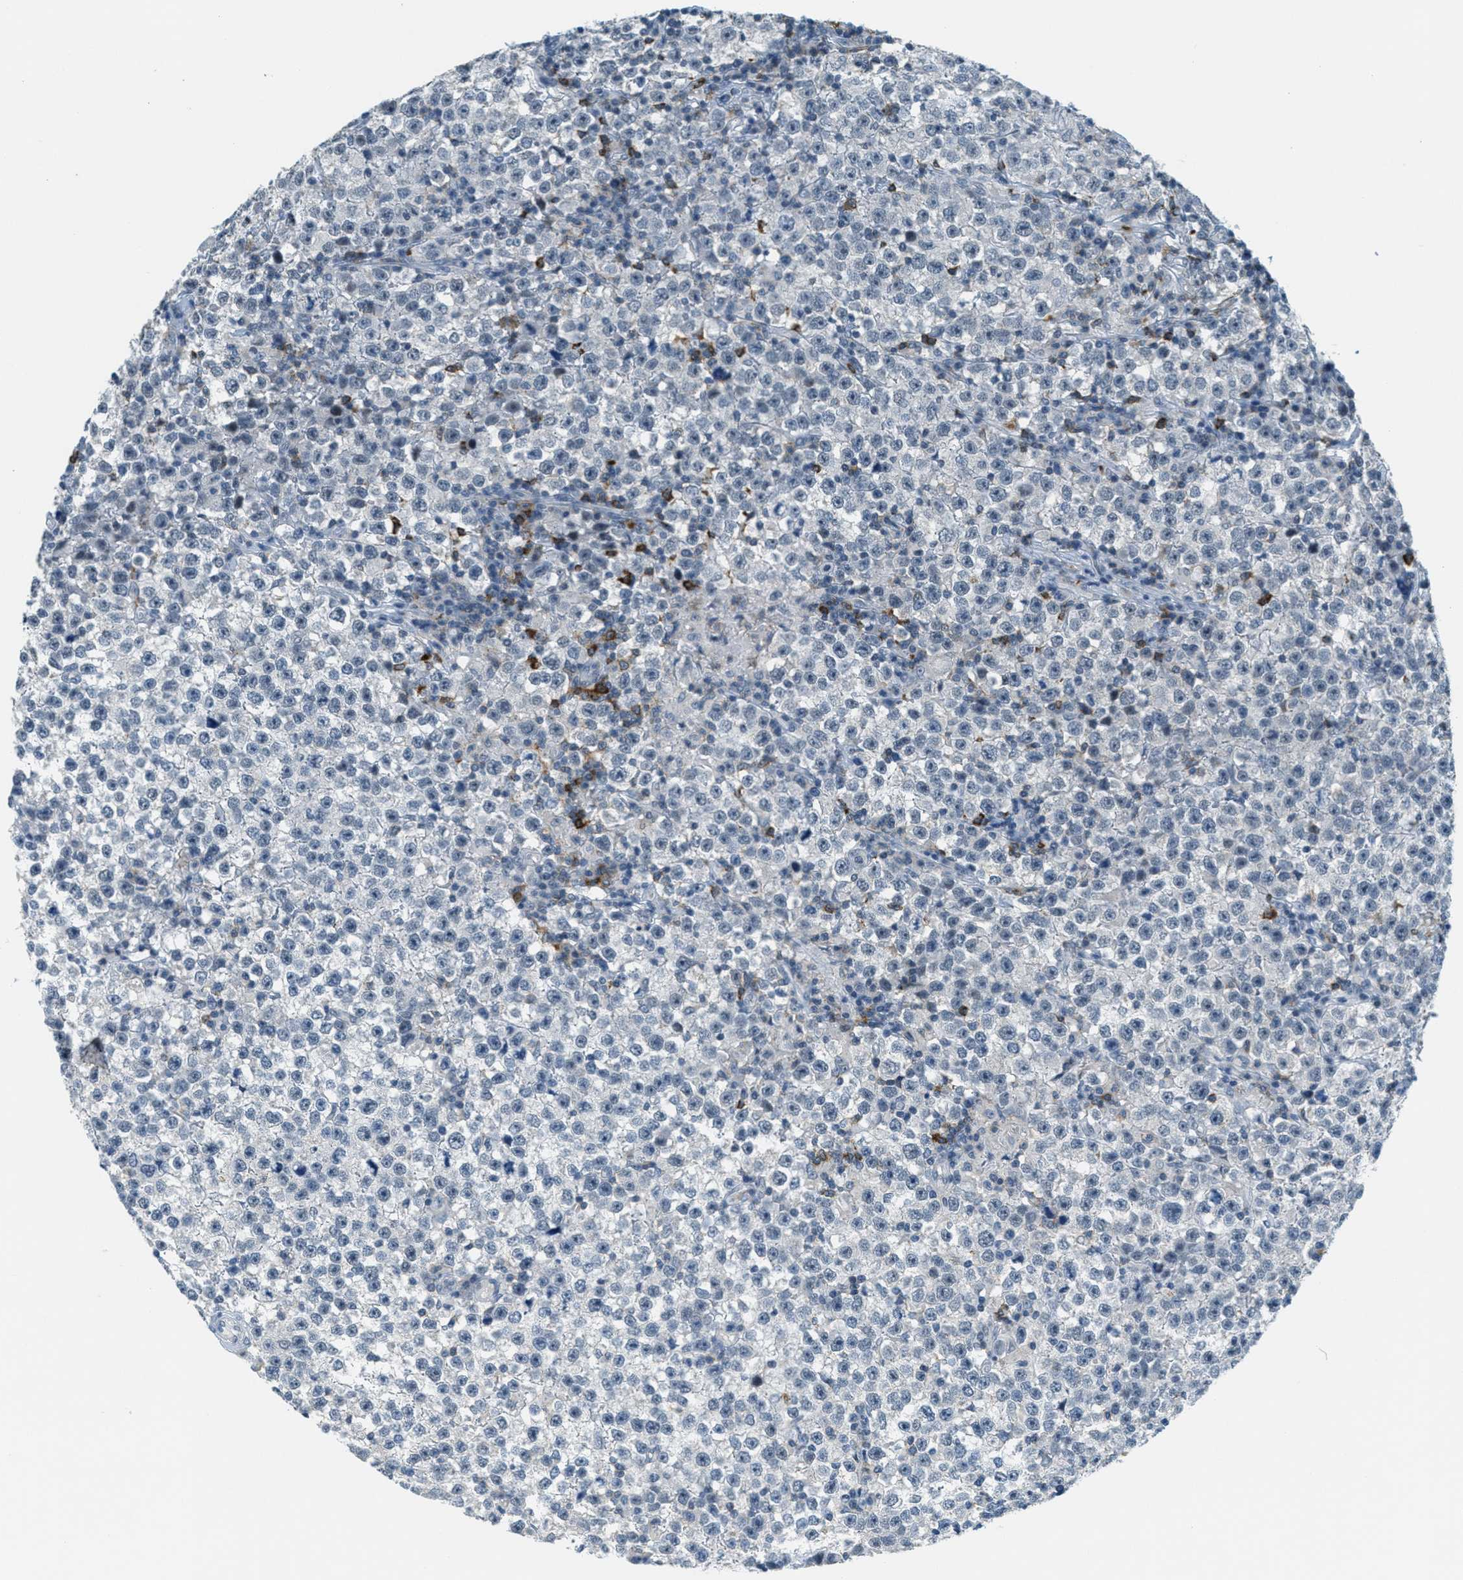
{"staining": {"intensity": "negative", "quantity": "none", "location": "none"}, "tissue": "testis cancer", "cell_type": "Tumor cells", "image_type": "cancer", "snomed": [{"axis": "morphology", "description": "Seminoma, NOS"}, {"axis": "topography", "description": "Testis"}], "caption": "This photomicrograph is of testis seminoma stained with IHC to label a protein in brown with the nuclei are counter-stained blue. There is no expression in tumor cells. (DAB IHC with hematoxylin counter stain).", "gene": "FYN", "patient": {"sex": "male", "age": 43}}